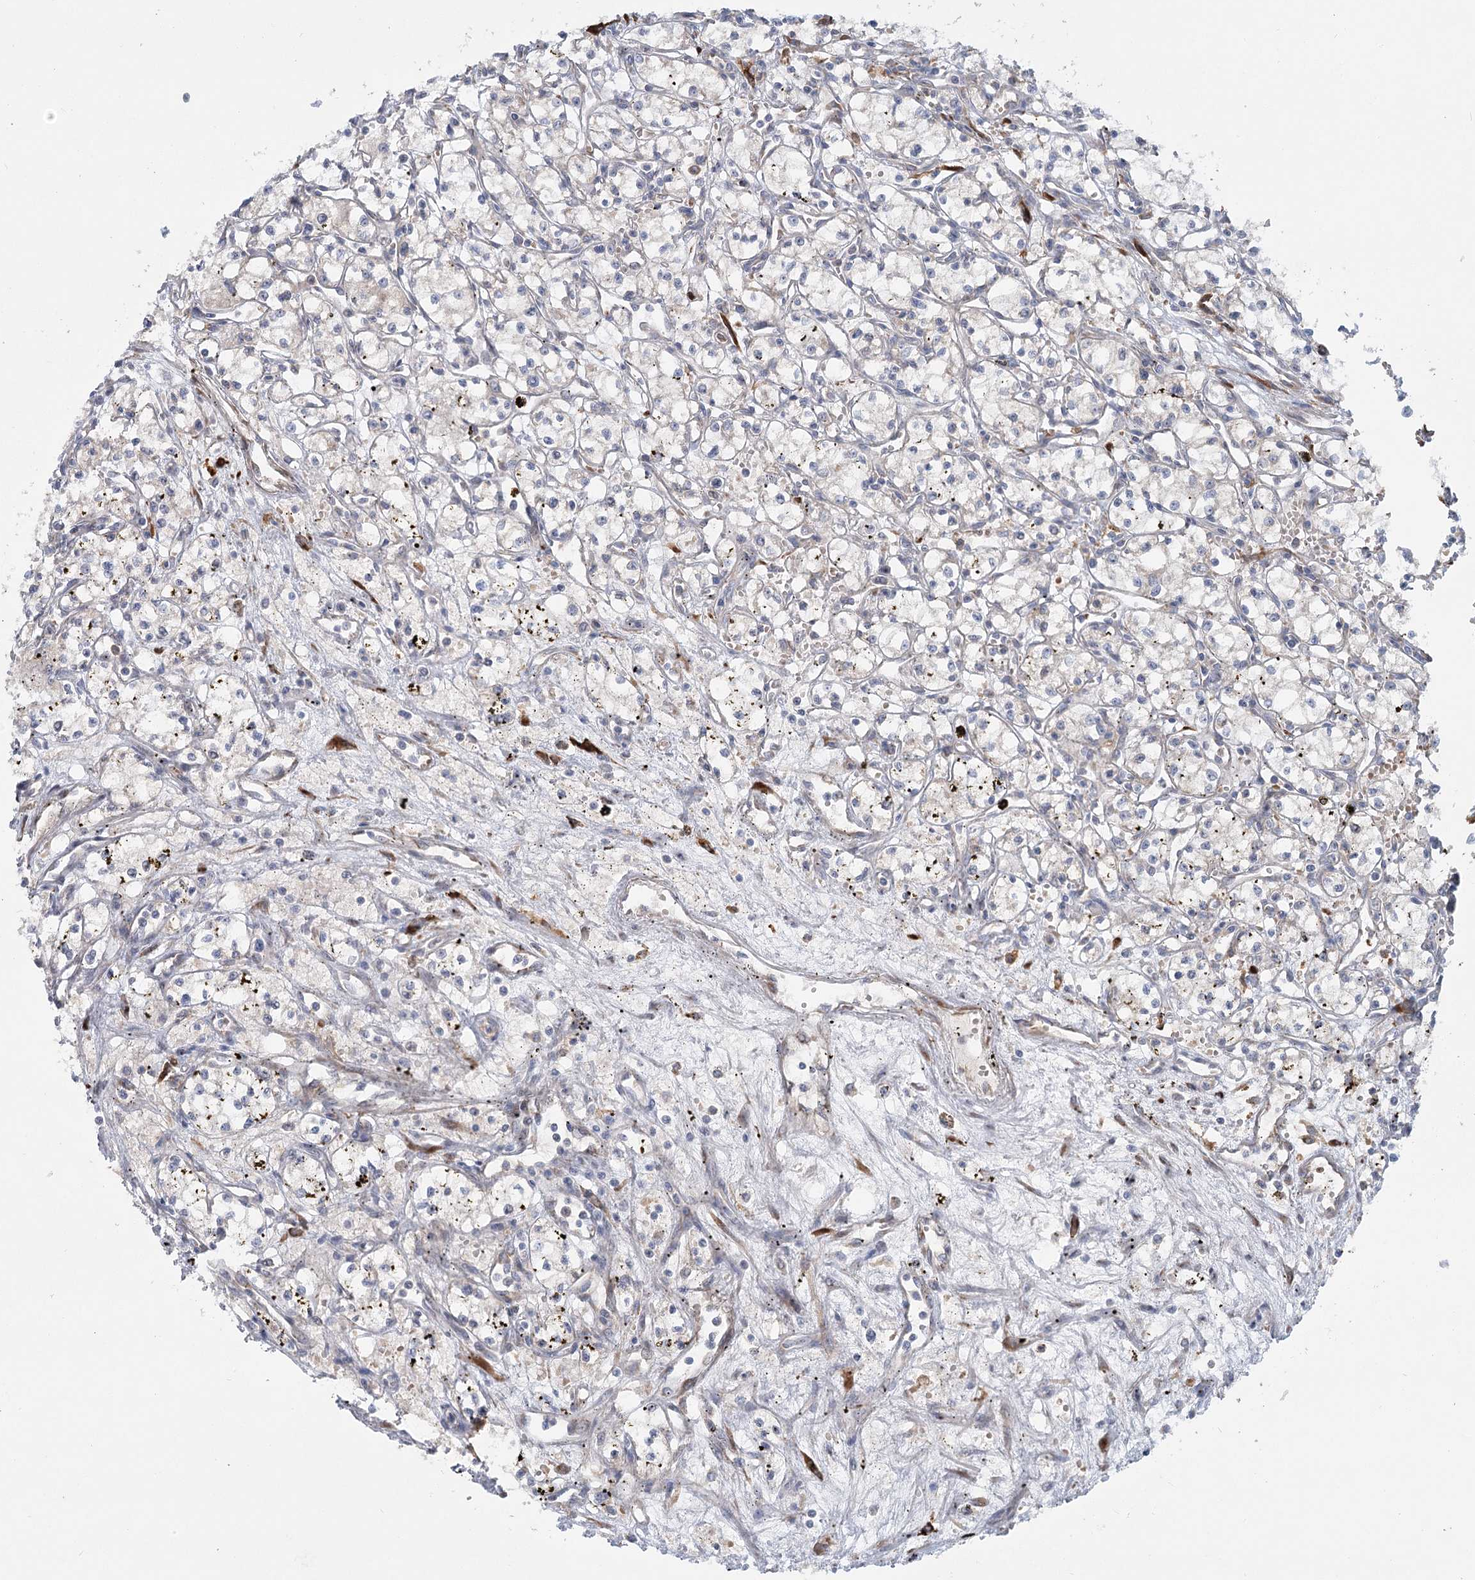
{"staining": {"intensity": "negative", "quantity": "none", "location": "none"}, "tissue": "renal cancer", "cell_type": "Tumor cells", "image_type": "cancer", "snomed": [{"axis": "morphology", "description": "Adenocarcinoma, NOS"}, {"axis": "topography", "description": "Kidney"}], "caption": "Adenocarcinoma (renal) was stained to show a protein in brown. There is no significant expression in tumor cells.", "gene": "CIB4", "patient": {"sex": "male", "age": 59}}